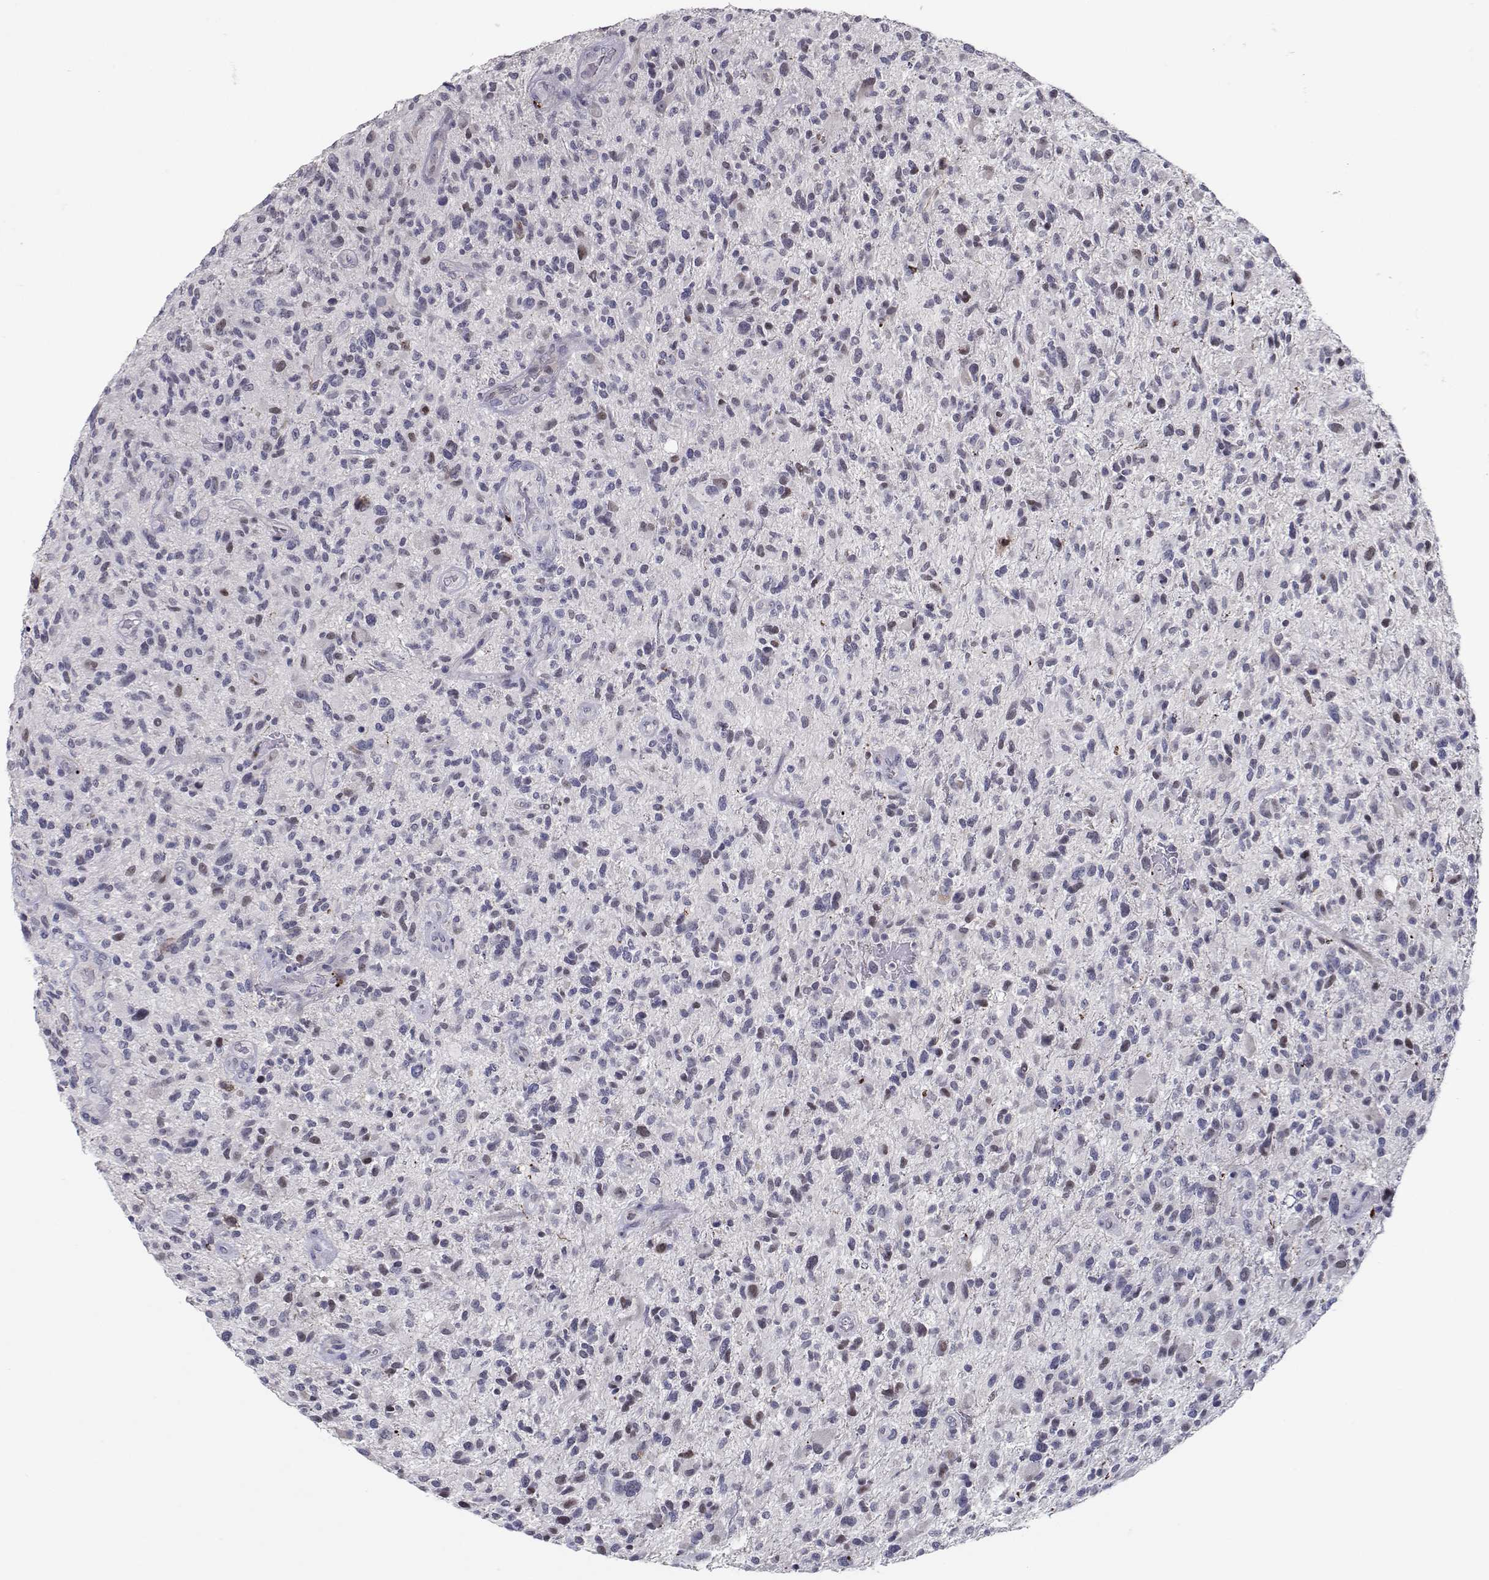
{"staining": {"intensity": "negative", "quantity": "none", "location": "none"}, "tissue": "glioma", "cell_type": "Tumor cells", "image_type": "cancer", "snomed": [{"axis": "morphology", "description": "Glioma, malignant, High grade"}, {"axis": "topography", "description": "Brain"}], "caption": "High magnification brightfield microscopy of malignant glioma (high-grade) stained with DAB (brown) and counterstained with hematoxylin (blue): tumor cells show no significant positivity. Brightfield microscopy of immunohistochemistry (IHC) stained with DAB (3,3'-diaminobenzidine) (brown) and hematoxylin (blue), captured at high magnification.", "gene": "RBPJL", "patient": {"sex": "male", "age": 47}}